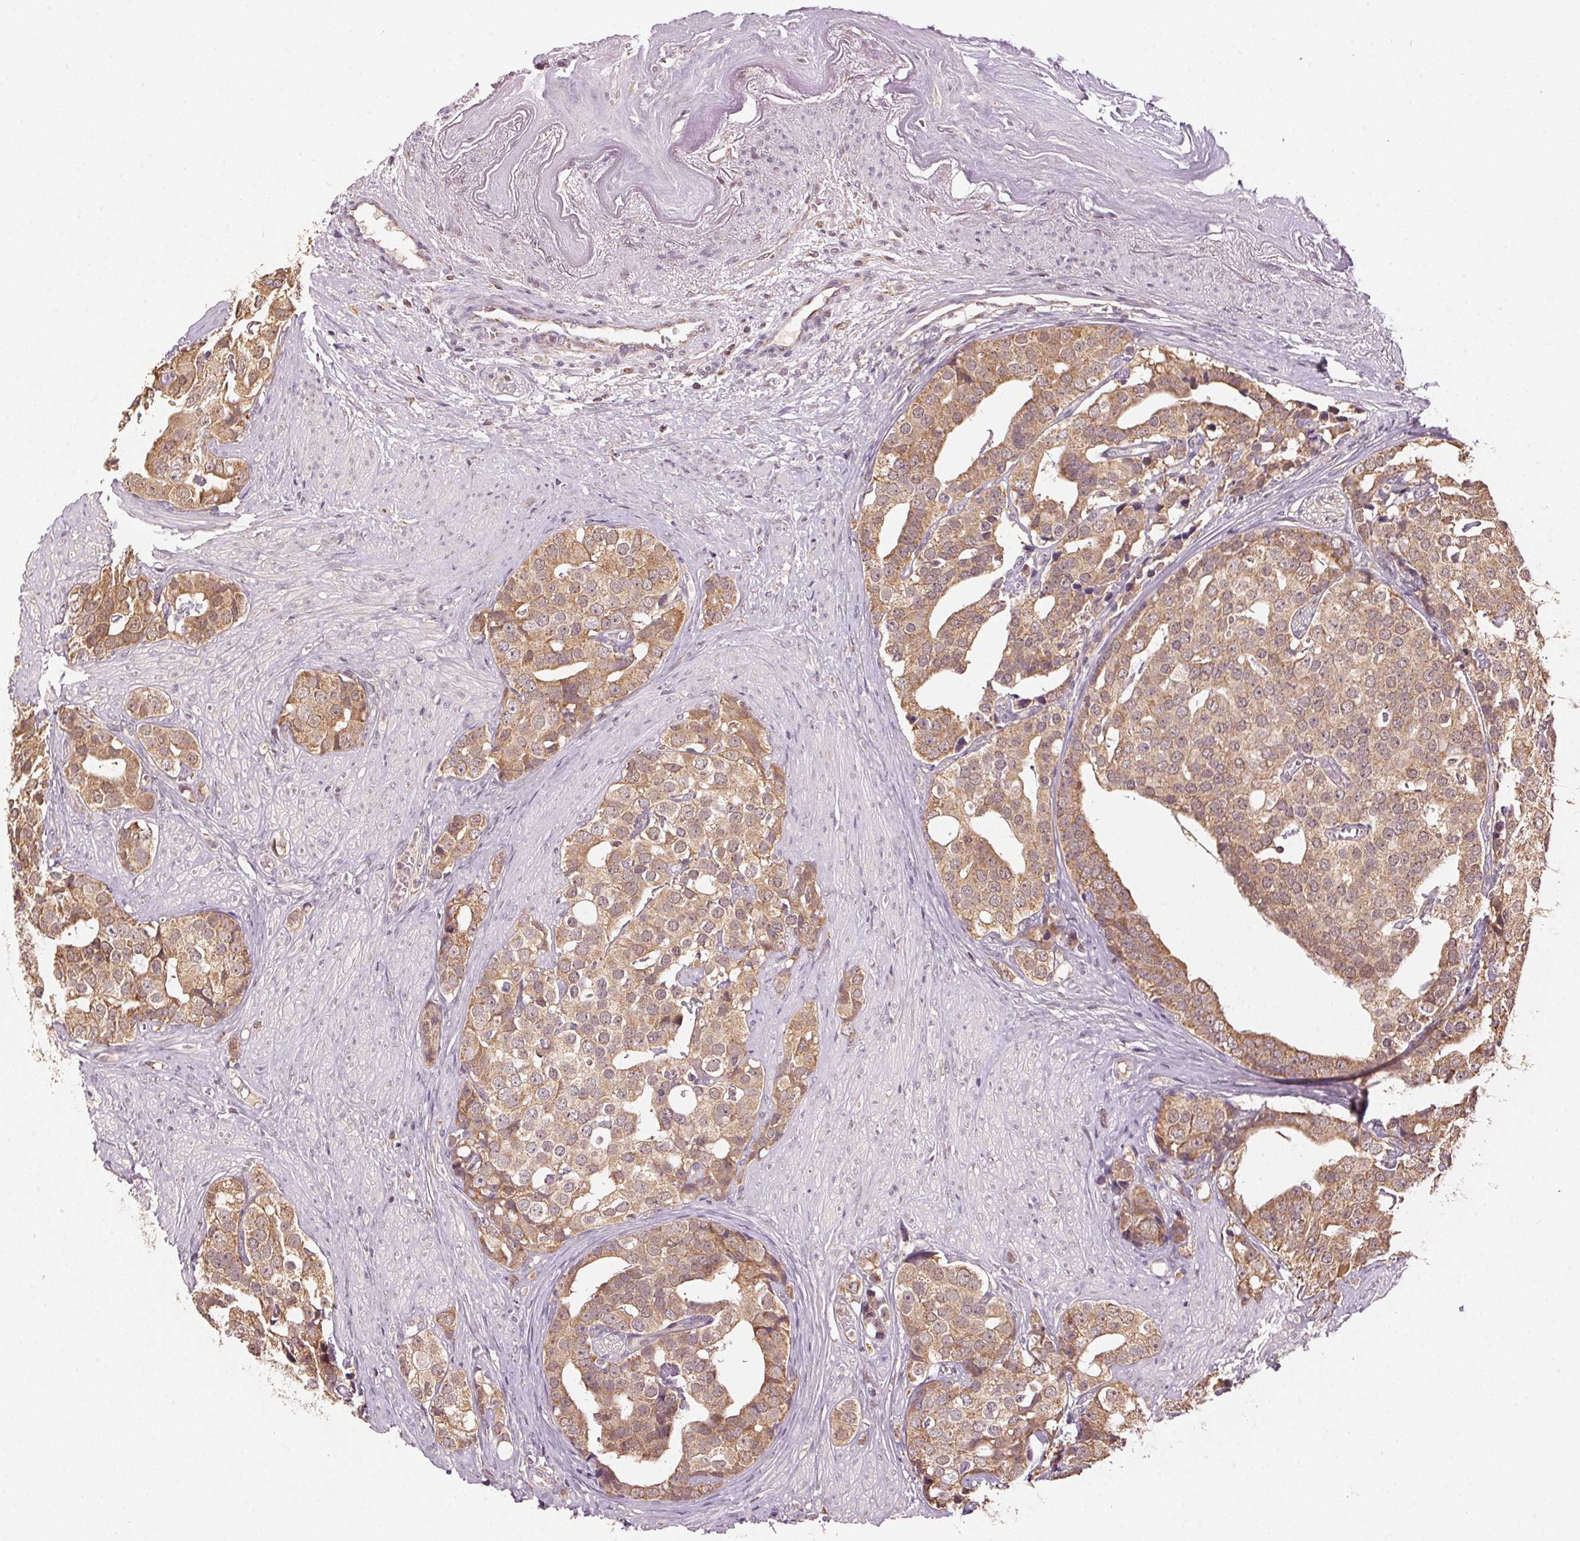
{"staining": {"intensity": "moderate", "quantity": ">75%", "location": "cytoplasmic/membranous"}, "tissue": "prostate cancer", "cell_type": "Tumor cells", "image_type": "cancer", "snomed": [{"axis": "morphology", "description": "Adenocarcinoma, High grade"}, {"axis": "topography", "description": "Prostate"}], "caption": "Immunohistochemistry (IHC) histopathology image of prostate cancer (adenocarcinoma (high-grade)) stained for a protein (brown), which displays medium levels of moderate cytoplasmic/membranous staining in about >75% of tumor cells.", "gene": "ARHGAP6", "patient": {"sex": "male", "age": 71}}